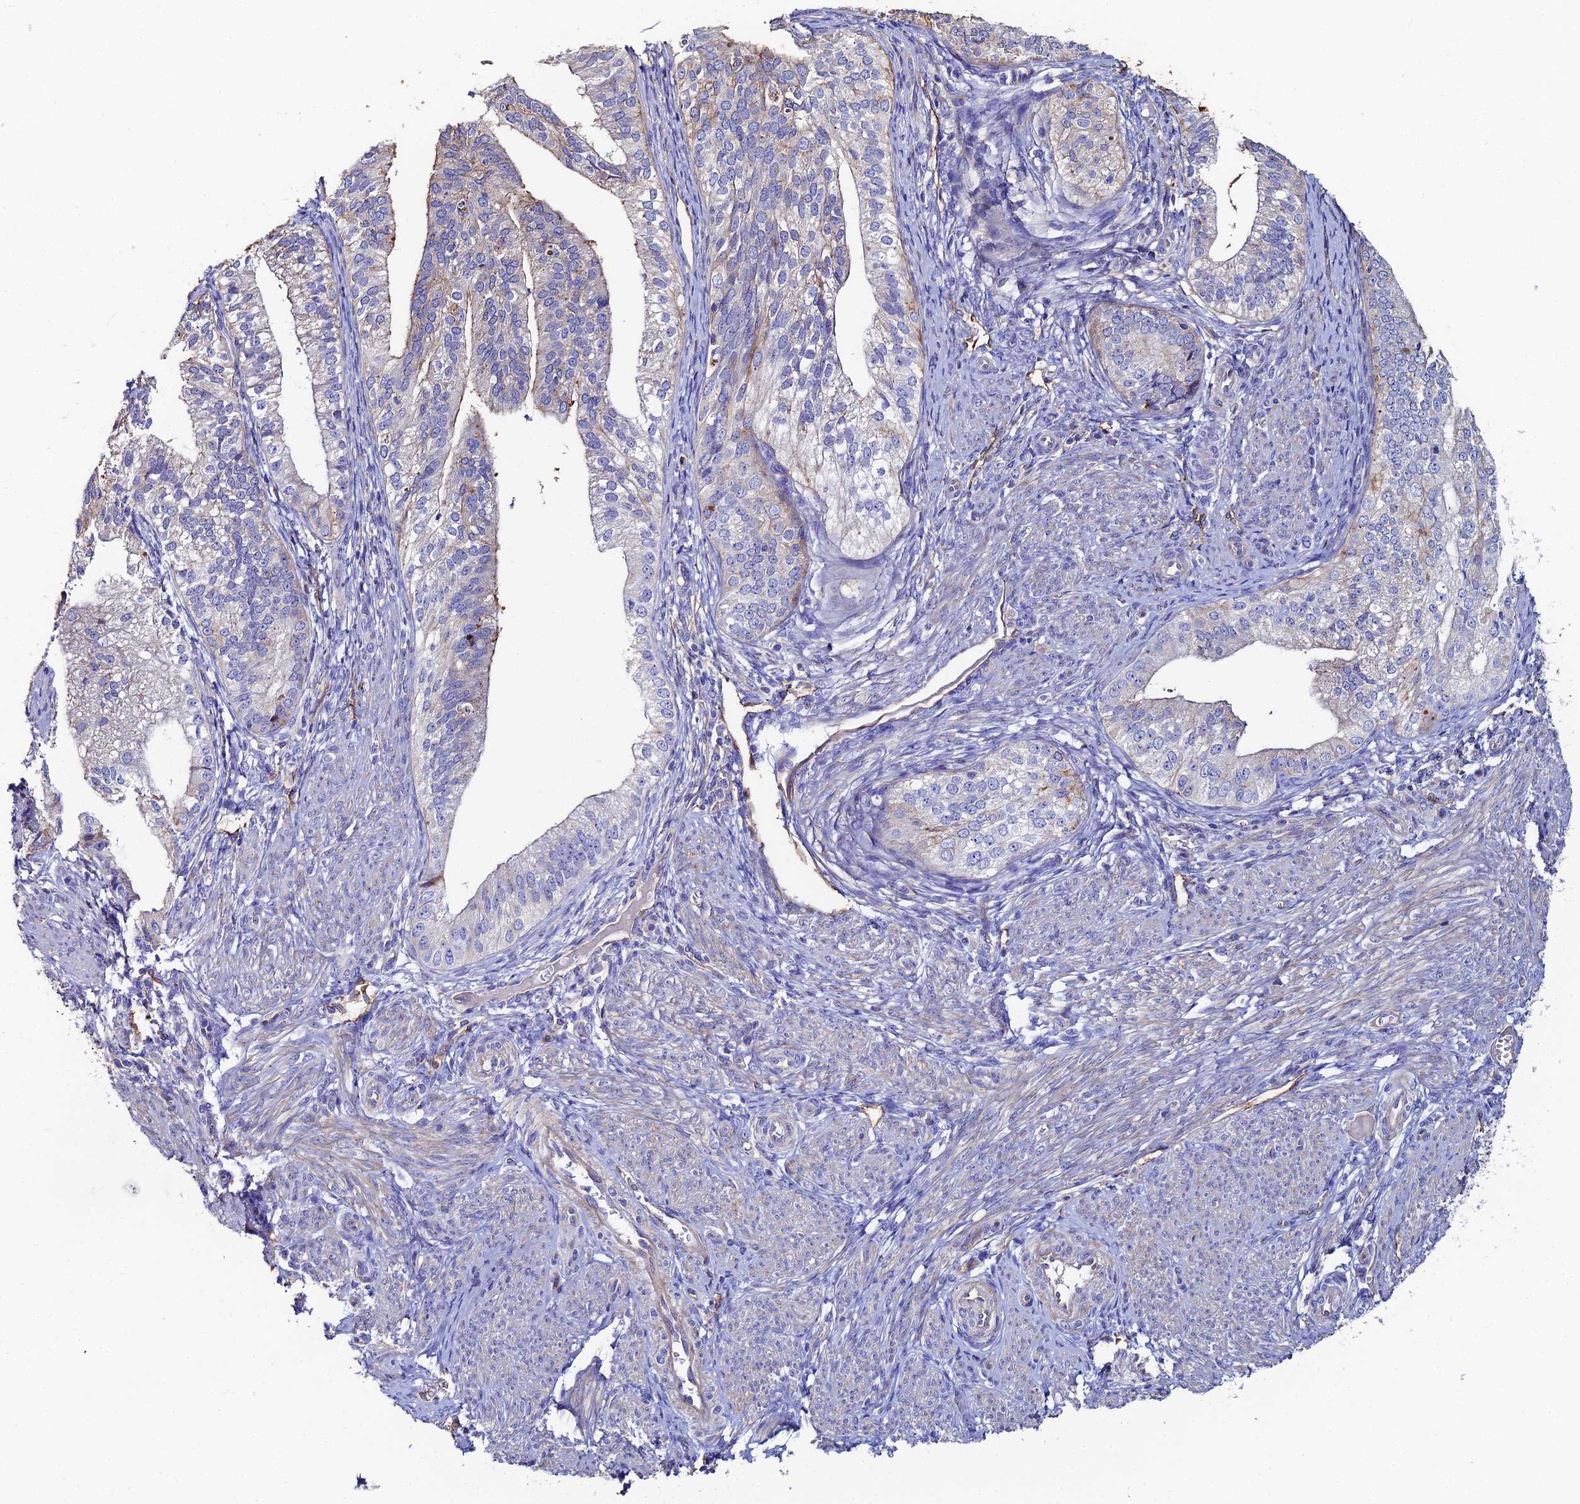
{"staining": {"intensity": "moderate", "quantity": "<25%", "location": "cytoplasmic/membranous"}, "tissue": "endometrial cancer", "cell_type": "Tumor cells", "image_type": "cancer", "snomed": [{"axis": "morphology", "description": "Adenocarcinoma, NOS"}, {"axis": "topography", "description": "Endometrium"}], "caption": "Adenocarcinoma (endometrial) was stained to show a protein in brown. There is low levels of moderate cytoplasmic/membranous staining in approximately <25% of tumor cells.", "gene": "C6", "patient": {"sex": "female", "age": 50}}